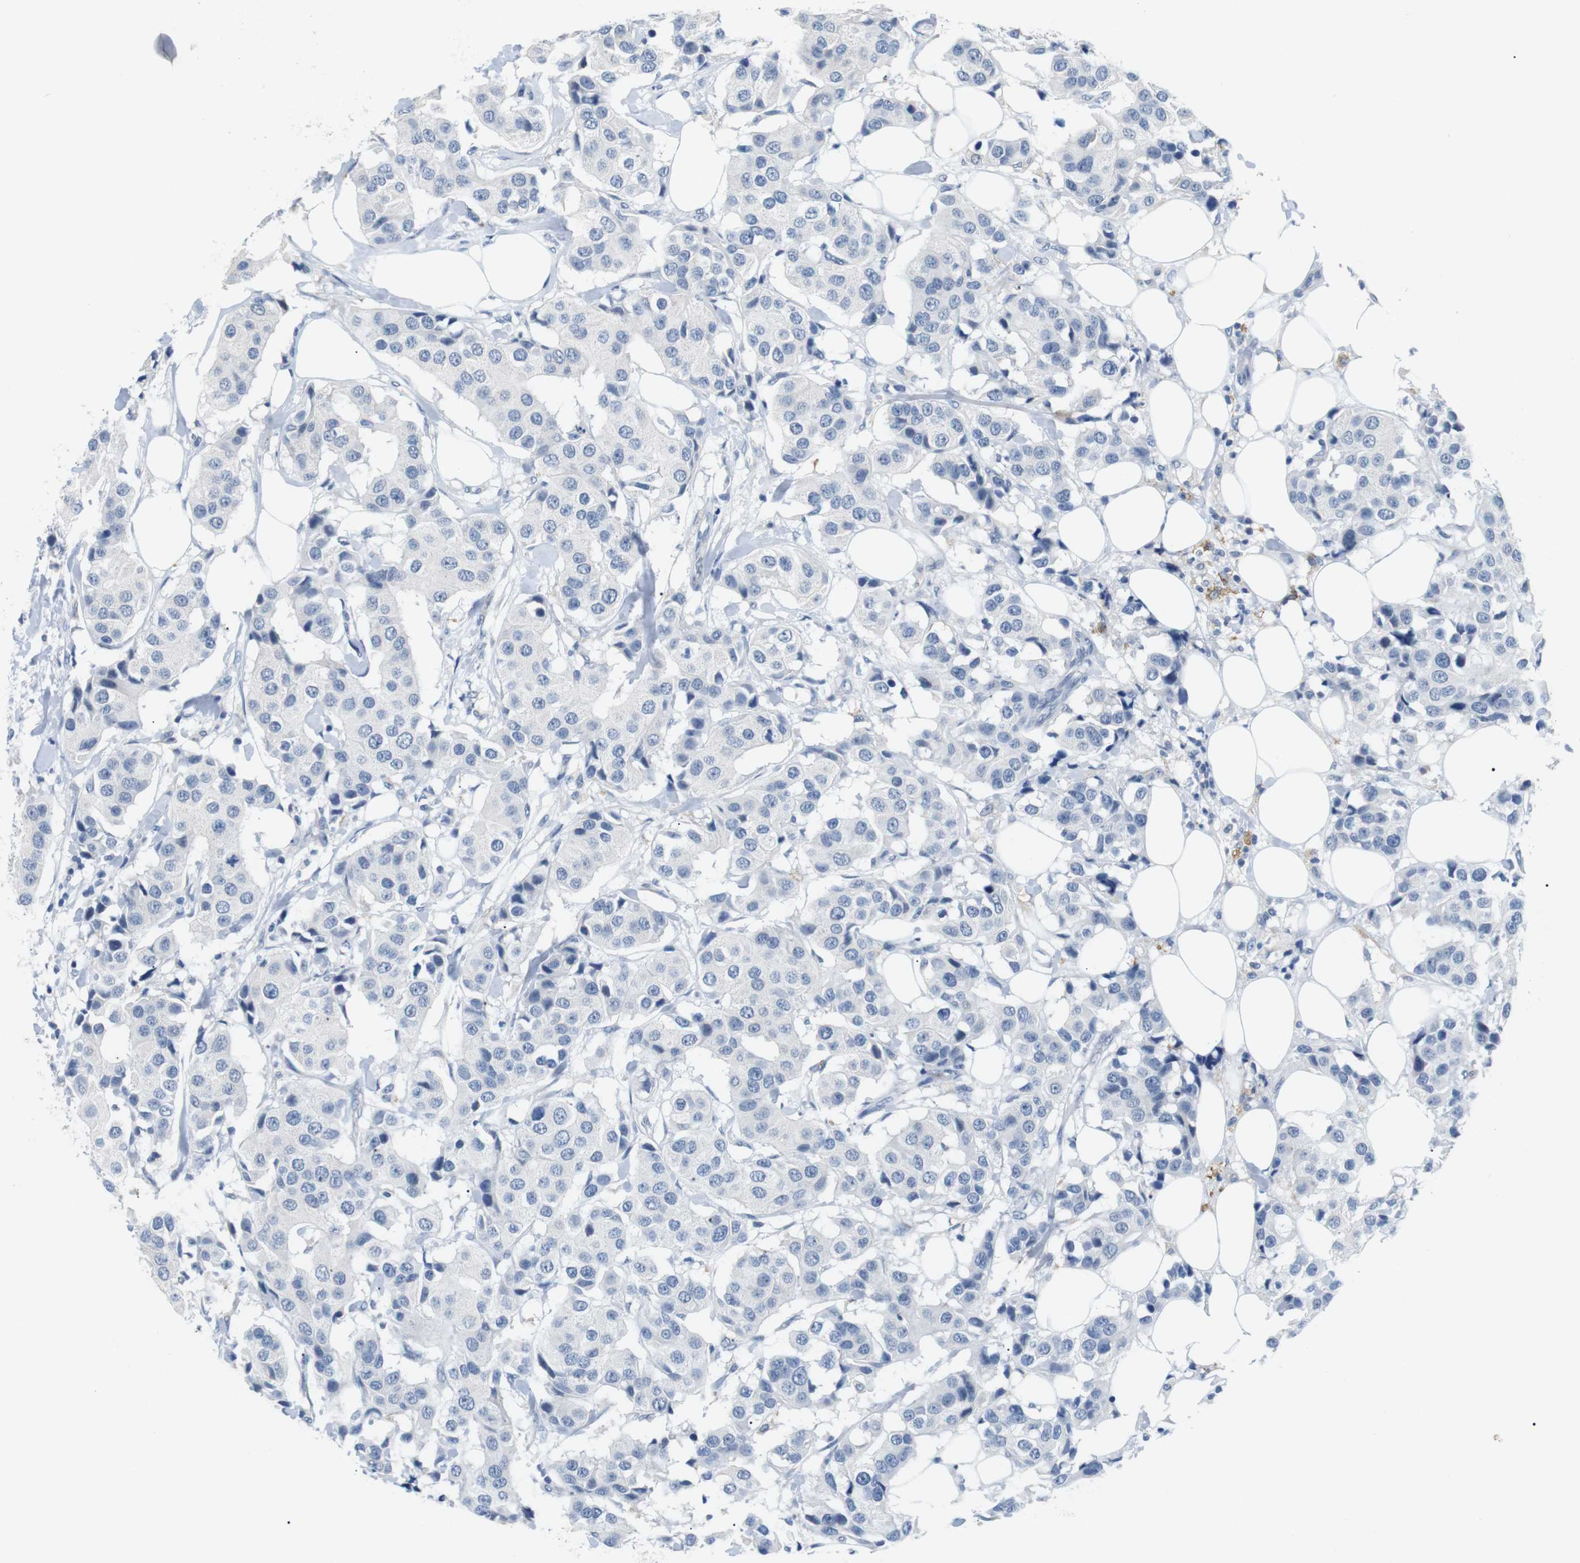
{"staining": {"intensity": "negative", "quantity": "none", "location": "none"}, "tissue": "breast cancer", "cell_type": "Tumor cells", "image_type": "cancer", "snomed": [{"axis": "morphology", "description": "Normal tissue, NOS"}, {"axis": "morphology", "description": "Duct carcinoma"}, {"axis": "topography", "description": "Breast"}], "caption": "Photomicrograph shows no significant protein expression in tumor cells of invasive ductal carcinoma (breast).", "gene": "FCGRT", "patient": {"sex": "female", "age": 39}}